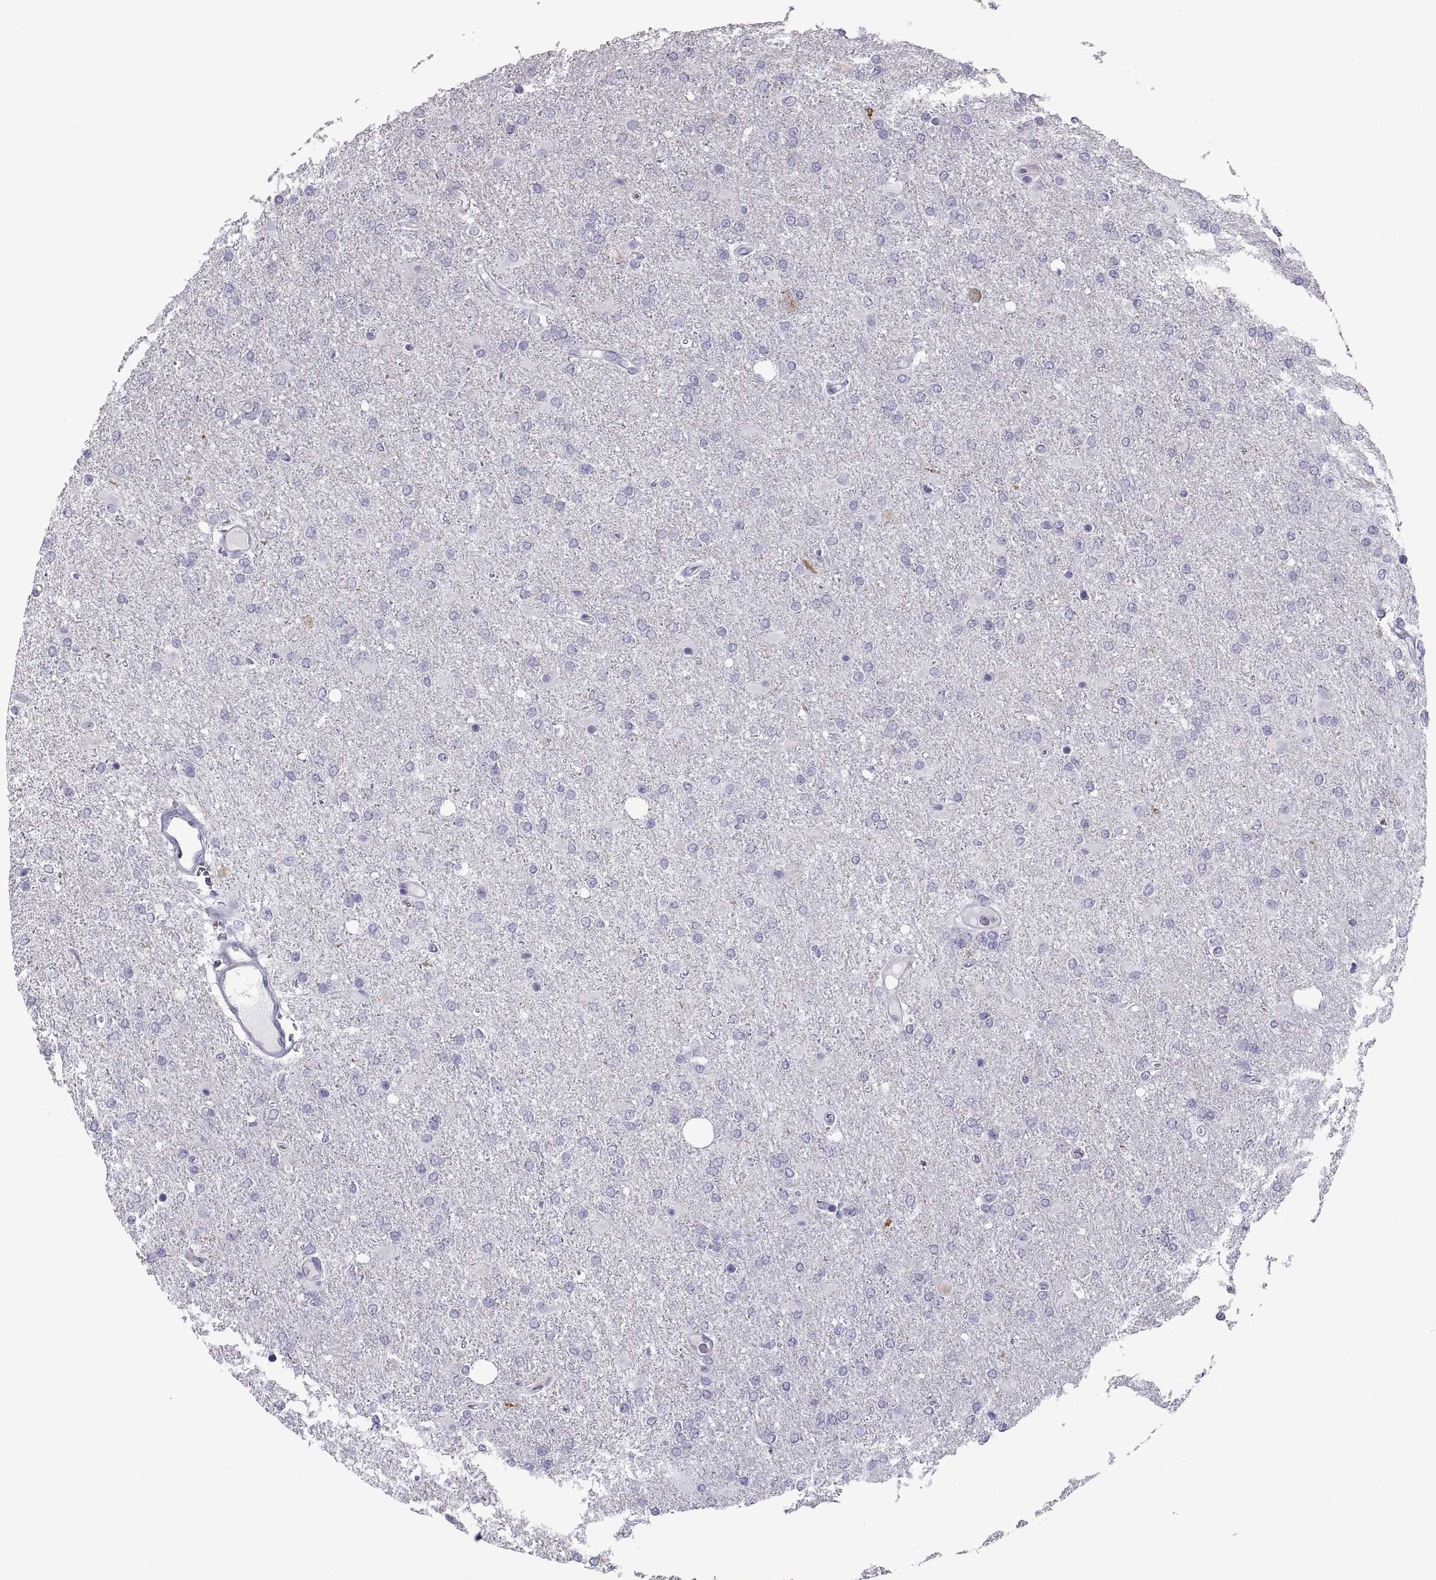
{"staining": {"intensity": "negative", "quantity": "none", "location": "none"}, "tissue": "glioma", "cell_type": "Tumor cells", "image_type": "cancer", "snomed": [{"axis": "morphology", "description": "Glioma, malignant, High grade"}, {"axis": "topography", "description": "Cerebral cortex"}], "caption": "Immunohistochemistry (IHC) micrograph of glioma stained for a protein (brown), which displays no expression in tumor cells. Brightfield microscopy of immunohistochemistry (IHC) stained with DAB (3,3'-diaminobenzidine) (brown) and hematoxylin (blue), captured at high magnification.", "gene": "PCSK1N", "patient": {"sex": "male", "age": 70}}